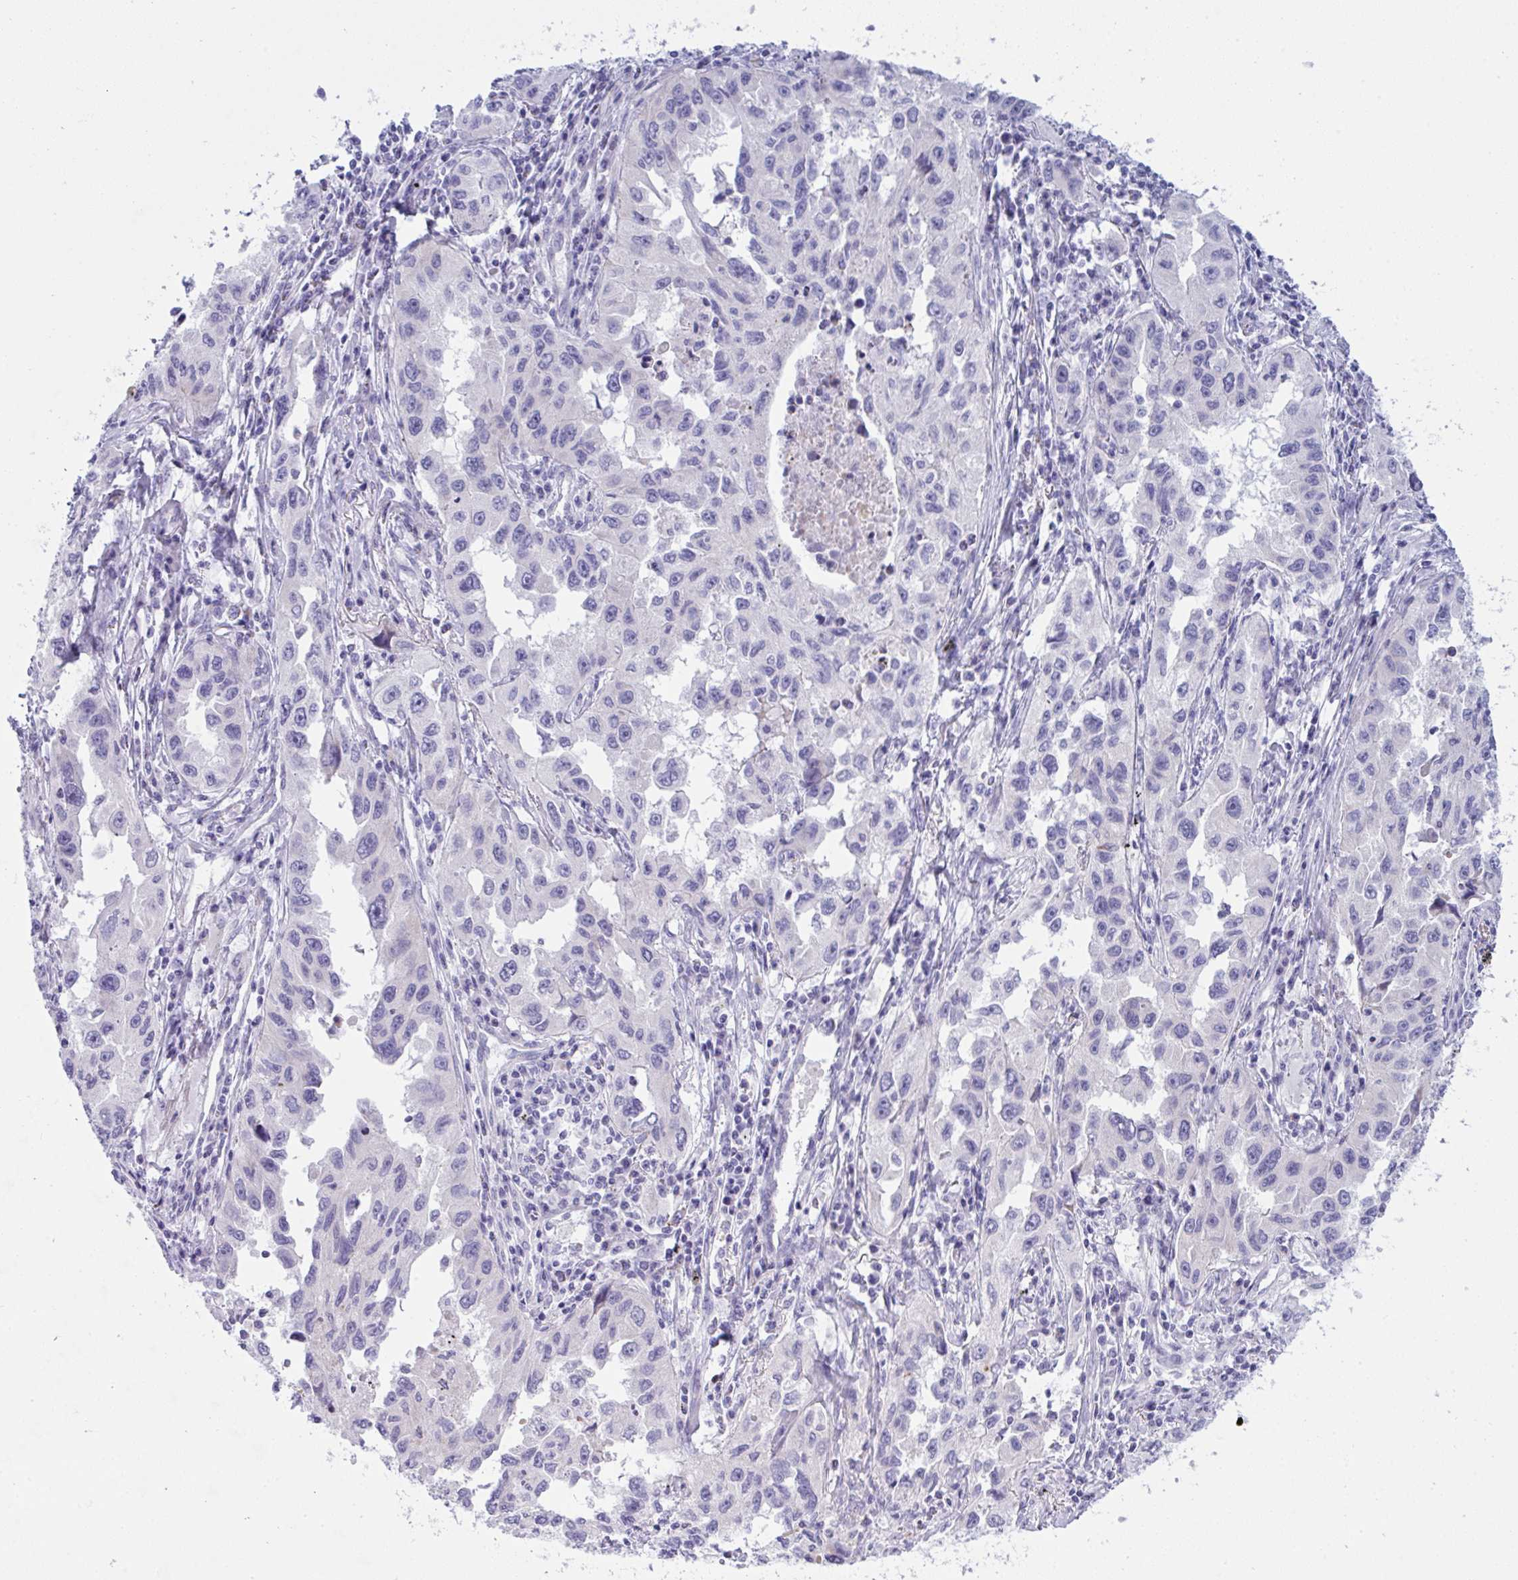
{"staining": {"intensity": "negative", "quantity": "none", "location": "none"}, "tissue": "lung cancer", "cell_type": "Tumor cells", "image_type": "cancer", "snomed": [{"axis": "morphology", "description": "Adenocarcinoma, NOS"}, {"axis": "topography", "description": "Lung"}], "caption": "Adenocarcinoma (lung) was stained to show a protein in brown. There is no significant expression in tumor cells.", "gene": "ZNF684", "patient": {"sex": "female", "age": 73}}